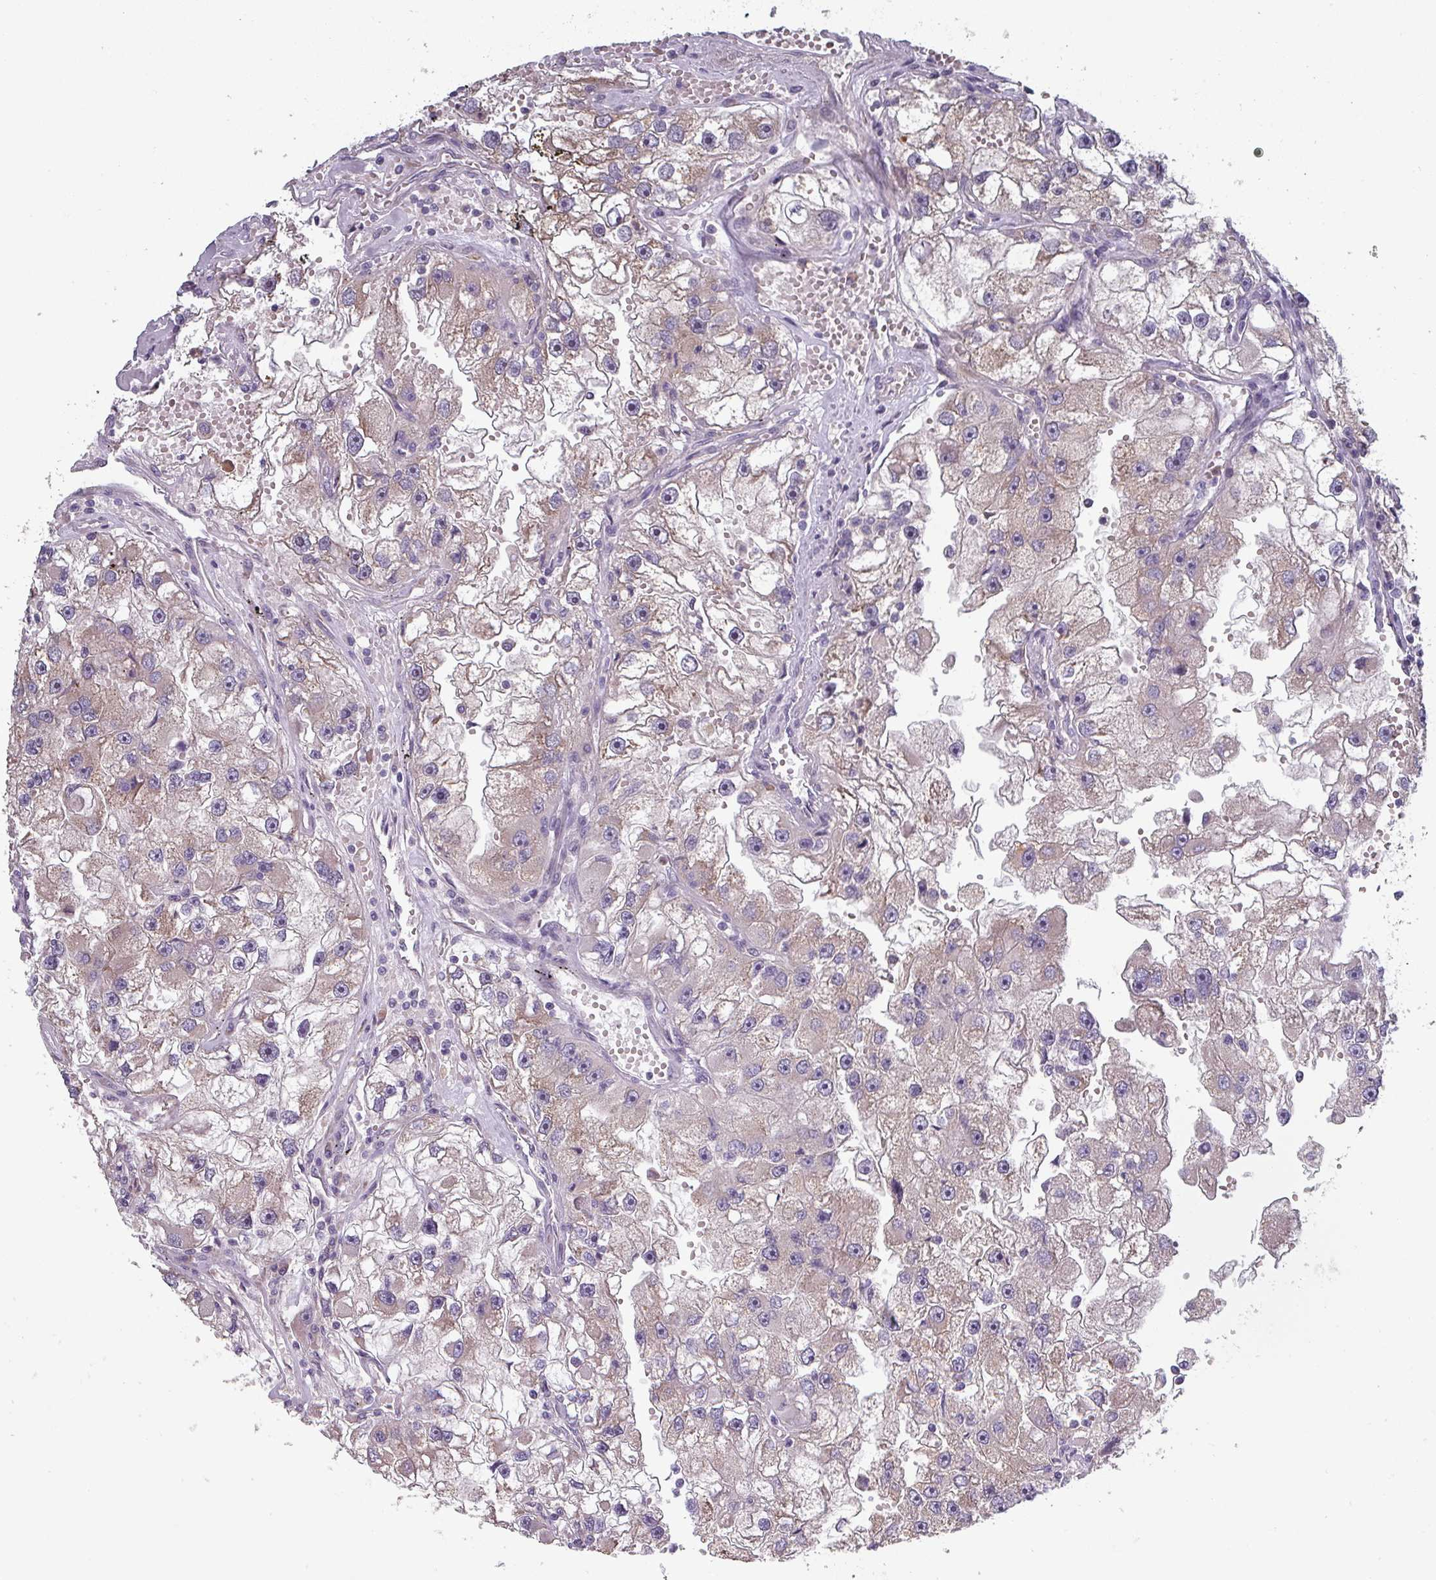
{"staining": {"intensity": "weak", "quantity": "25%-75%", "location": "cytoplasmic/membranous"}, "tissue": "renal cancer", "cell_type": "Tumor cells", "image_type": "cancer", "snomed": [{"axis": "morphology", "description": "Adenocarcinoma, NOS"}, {"axis": "topography", "description": "Kidney"}], "caption": "Immunohistochemistry (IHC) staining of renal adenocarcinoma, which reveals low levels of weak cytoplasmic/membranous expression in about 25%-75% of tumor cells indicating weak cytoplasmic/membranous protein positivity. The staining was performed using DAB (brown) for protein detection and nuclei were counterstained in hematoxylin (blue).", "gene": "PRAMEF8", "patient": {"sex": "male", "age": 63}}